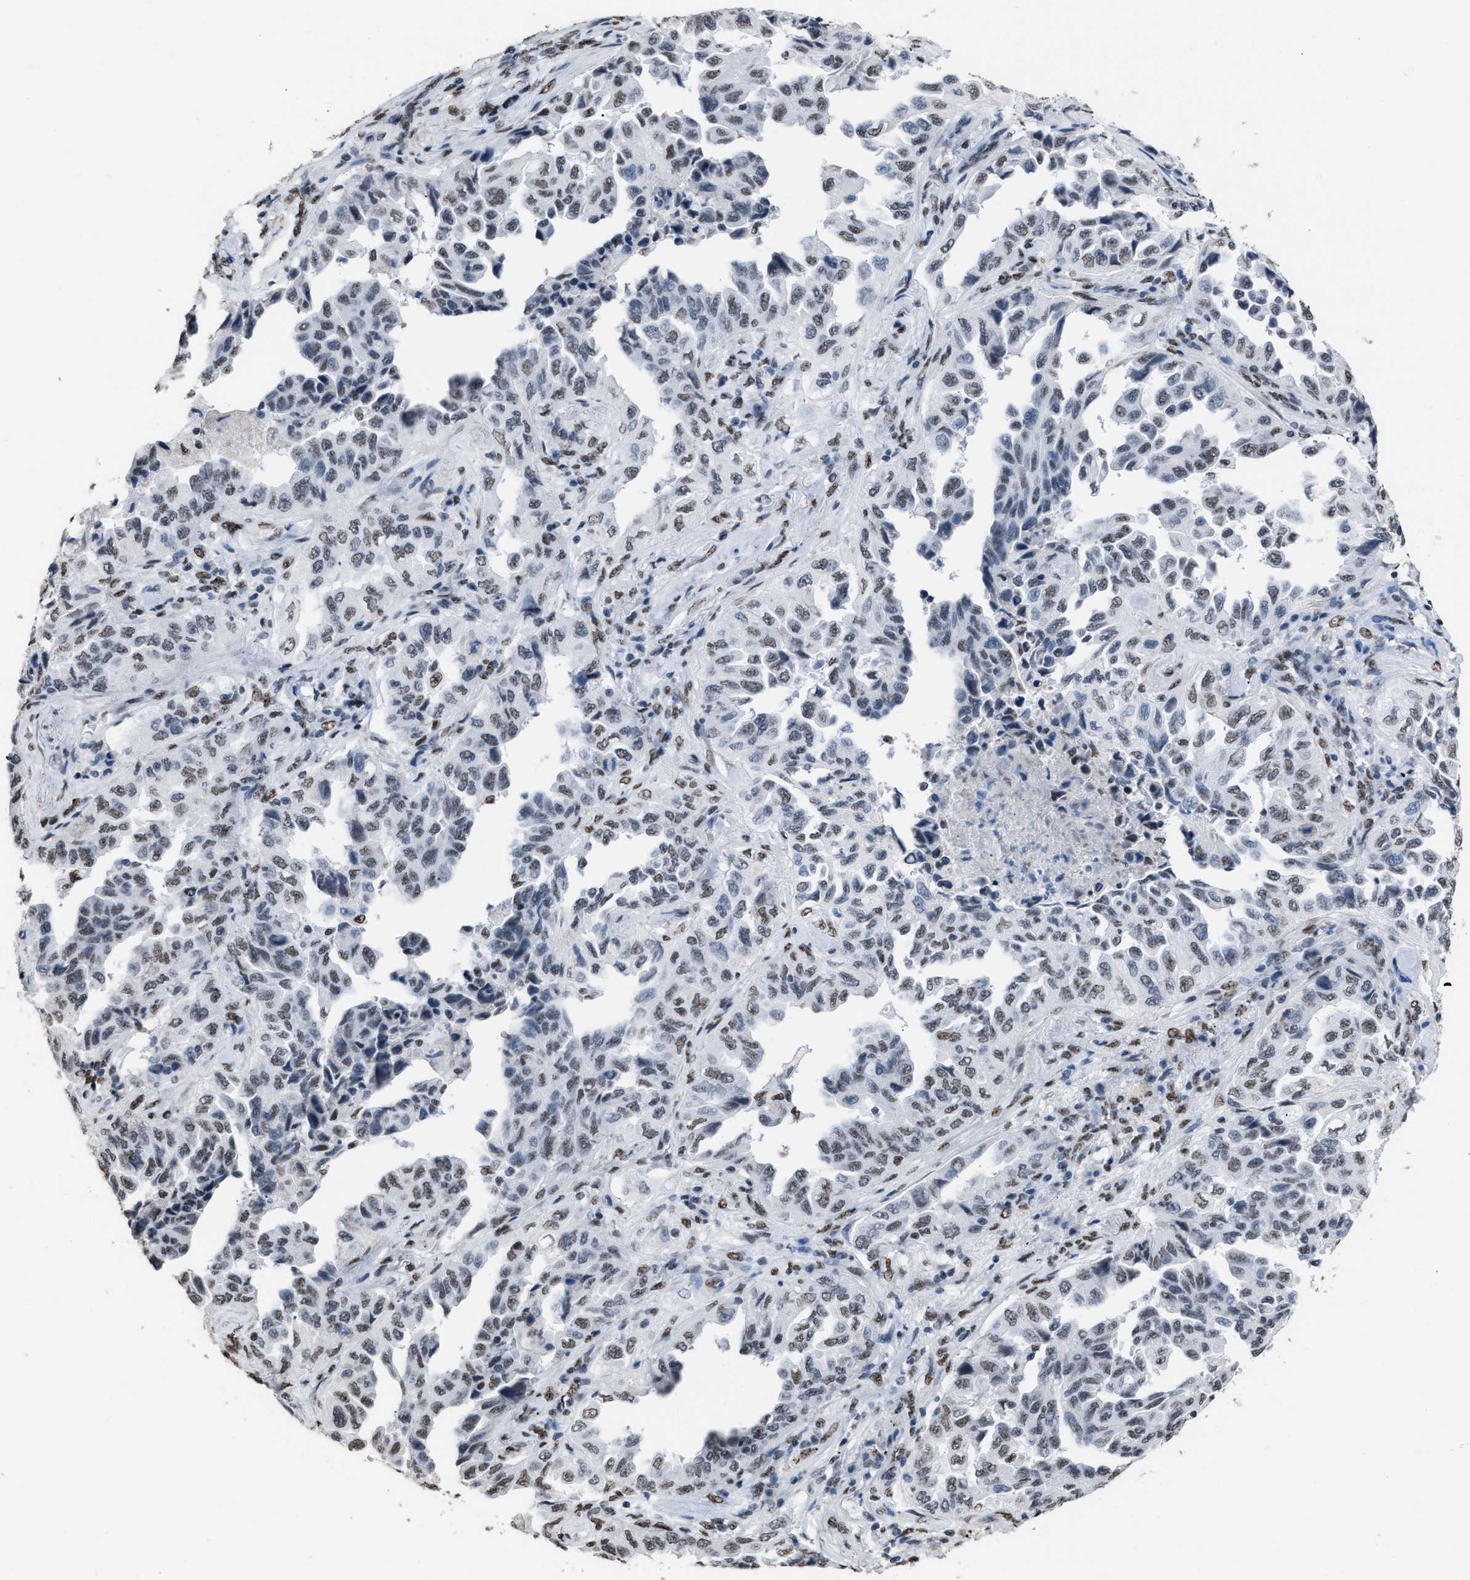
{"staining": {"intensity": "weak", "quantity": "<25%", "location": "nuclear"}, "tissue": "lung cancer", "cell_type": "Tumor cells", "image_type": "cancer", "snomed": [{"axis": "morphology", "description": "Adenocarcinoma, NOS"}, {"axis": "topography", "description": "Lung"}], "caption": "Immunohistochemistry photomicrograph of neoplastic tissue: human adenocarcinoma (lung) stained with DAB demonstrates no significant protein expression in tumor cells.", "gene": "CCAR2", "patient": {"sex": "female", "age": 51}}